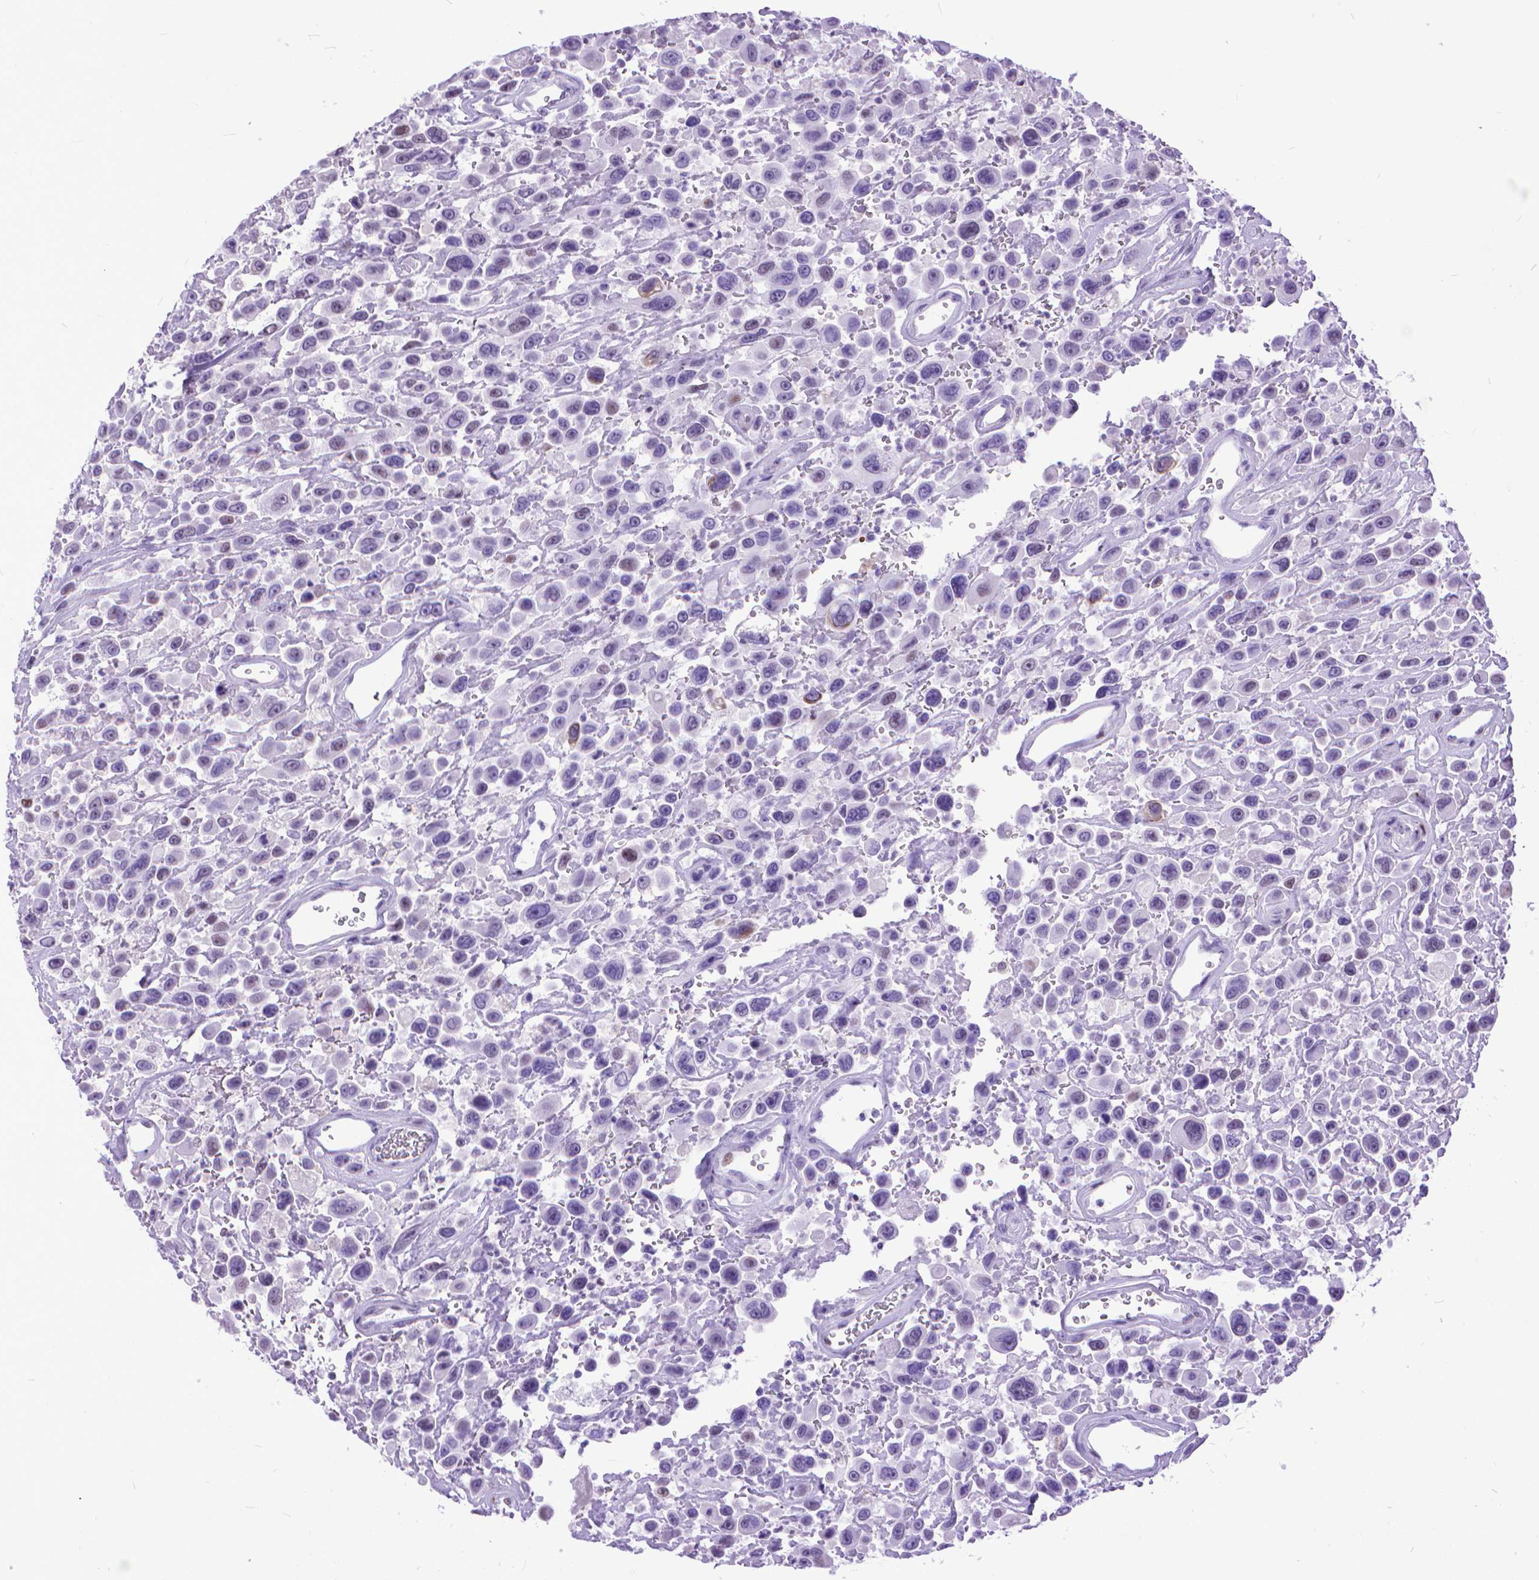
{"staining": {"intensity": "negative", "quantity": "none", "location": "none"}, "tissue": "urothelial cancer", "cell_type": "Tumor cells", "image_type": "cancer", "snomed": [{"axis": "morphology", "description": "Urothelial carcinoma, High grade"}, {"axis": "topography", "description": "Urinary bladder"}], "caption": "High magnification brightfield microscopy of urothelial cancer stained with DAB (3,3'-diaminobenzidine) (brown) and counterstained with hematoxylin (blue): tumor cells show no significant staining.", "gene": "POLE4", "patient": {"sex": "male", "age": 53}}